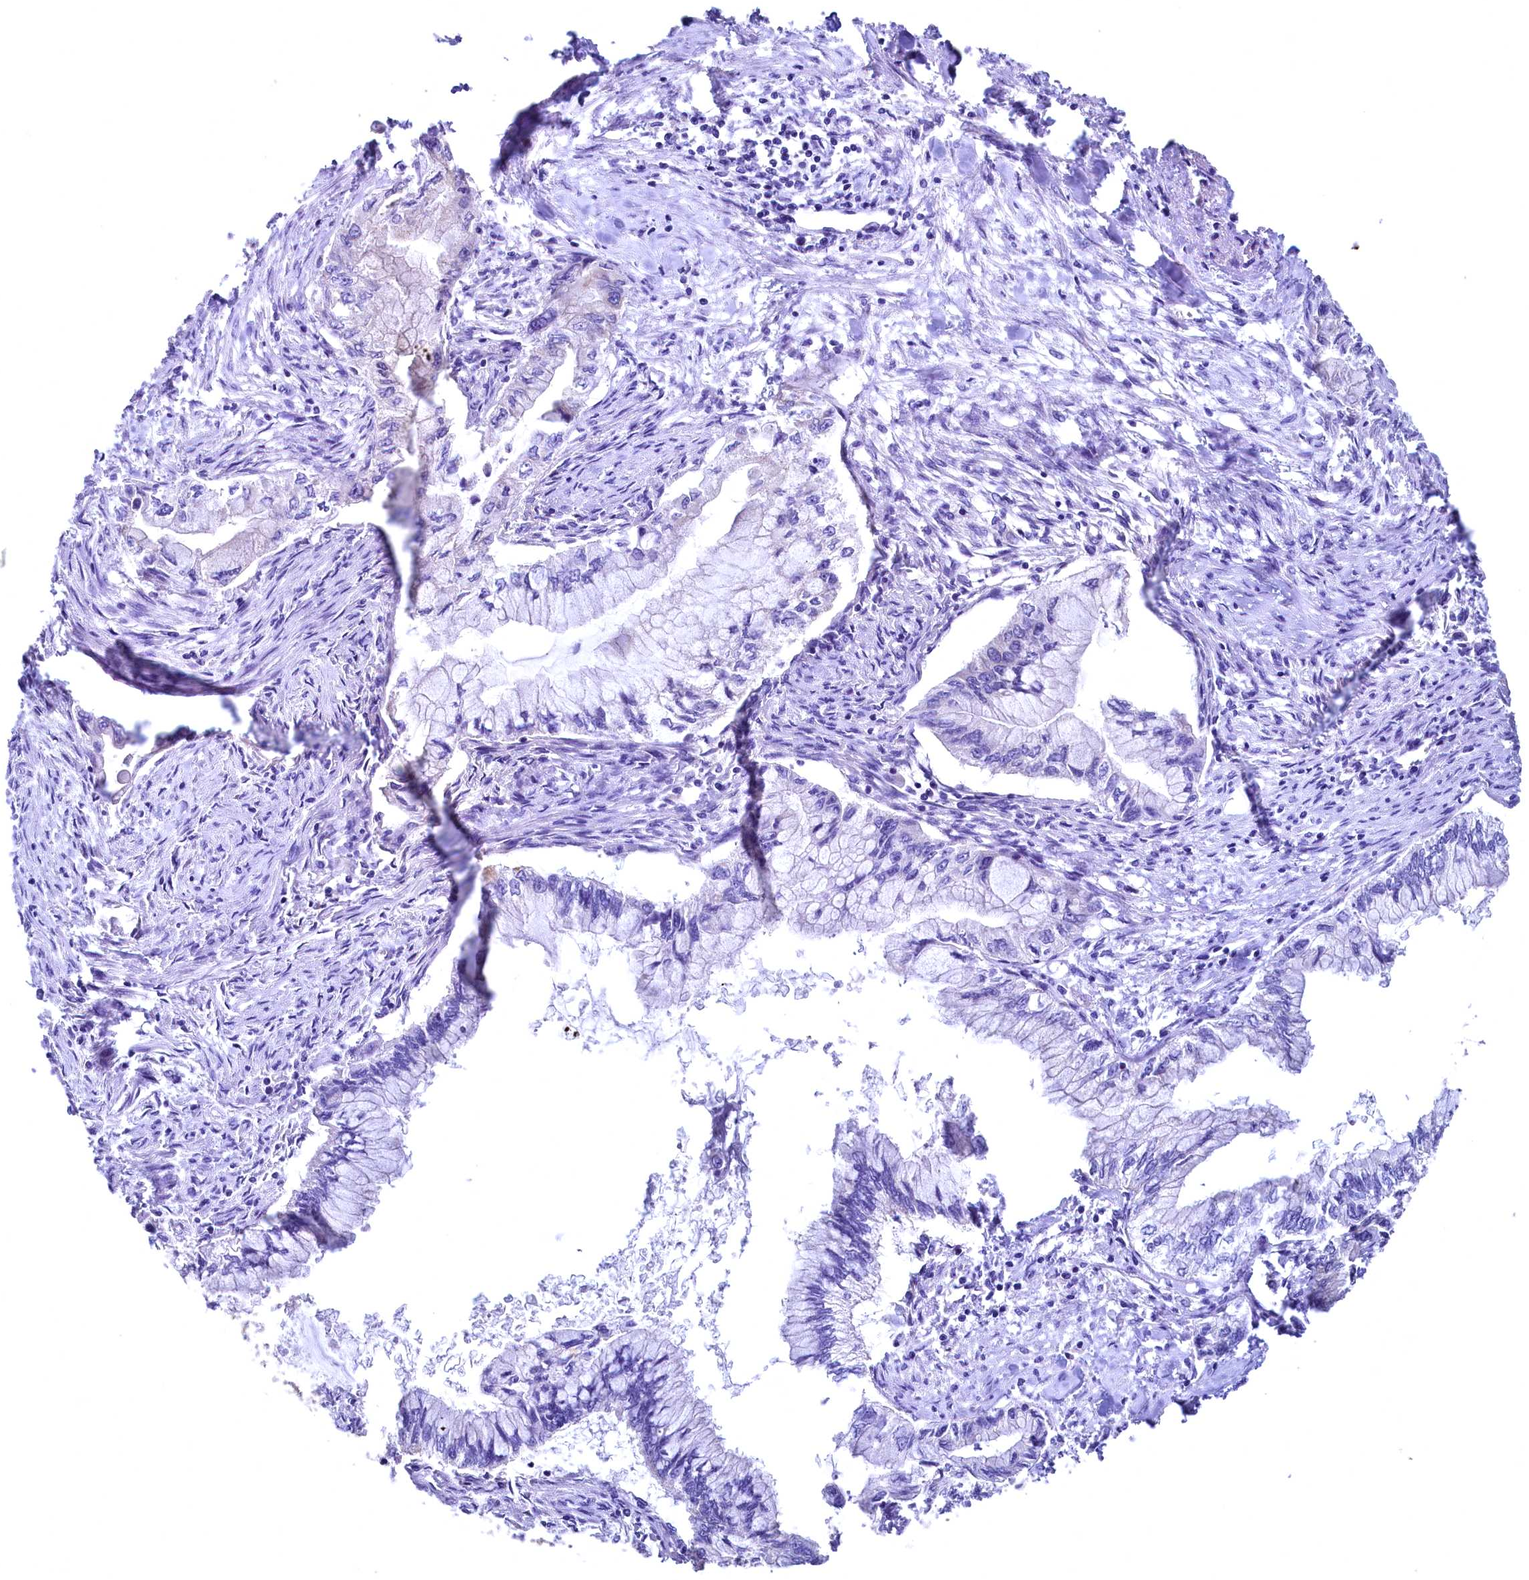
{"staining": {"intensity": "negative", "quantity": "none", "location": "none"}, "tissue": "pancreatic cancer", "cell_type": "Tumor cells", "image_type": "cancer", "snomed": [{"axis": "morphology", "description": "Adenocarcinoma, NOS"}, {"axis": "topography", "description": "Pancreas"}], "caption": "Immunohistochemistry photomicrograph of human pancreatic cancer stained for a protein (brown), which shows no positivity in tumor cells.", "gene": "MRPL57", "patient": {"sex": "male", "age": 48}}